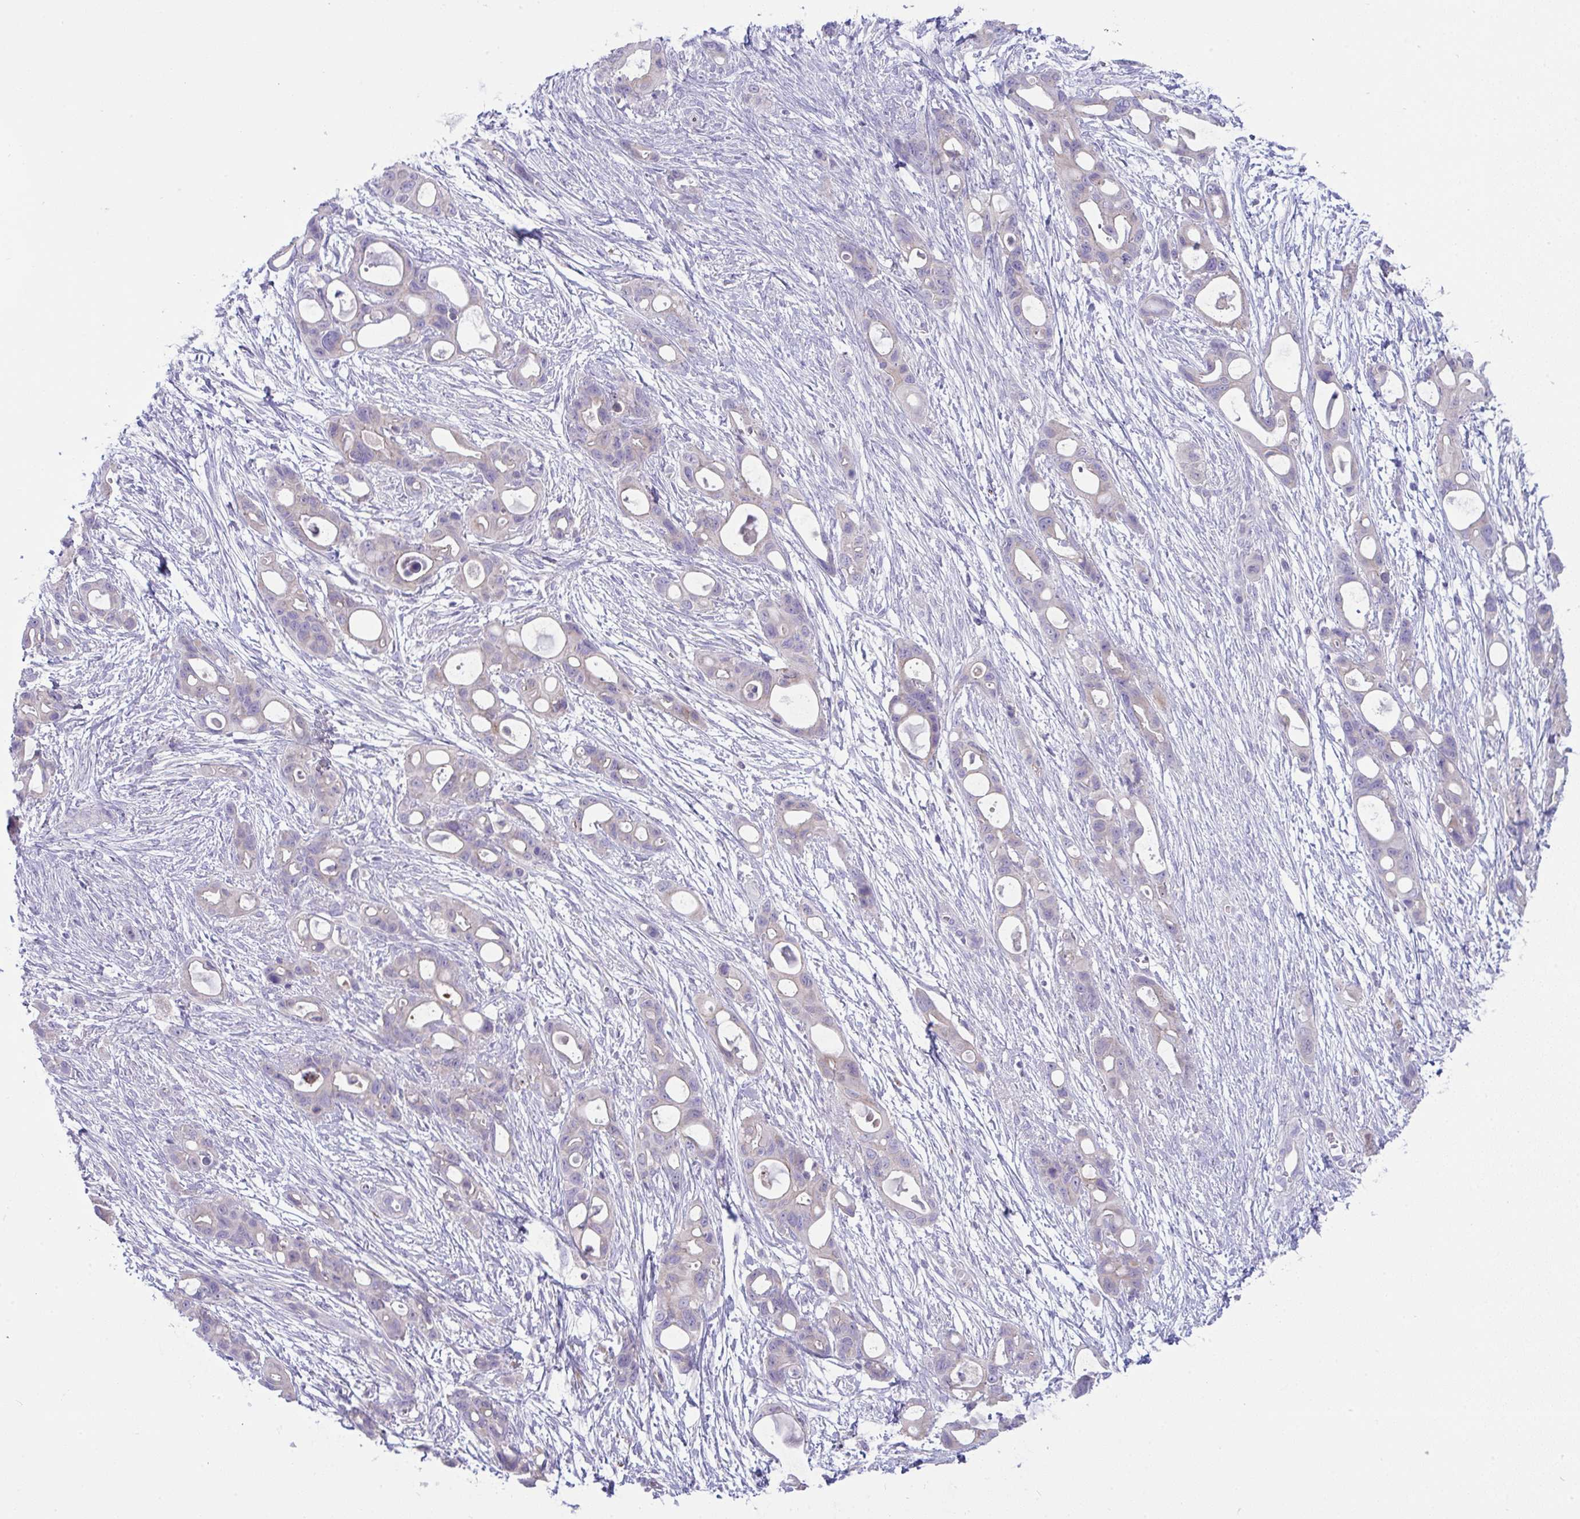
{"staining": {"intensity": "weak", "quantity": "<25%", "location": "cytoplasmic/membranous"}, "tissue": "ovarian cancer", "cell_type": "Tumor cells", "image_type": "cancer", "snomed": [{"axis": "morphology", "description": "Cystadenocarcinoma, mucinous, NOS"}, {"axis": "topography", "description": "Ovary"}], "caption": "Tumor cells show no significant expression in ovarian mucinous cystadenocarcinoma.", "gene": "PLA2G12B", "patient": {"sex": "female", "age": 70}}